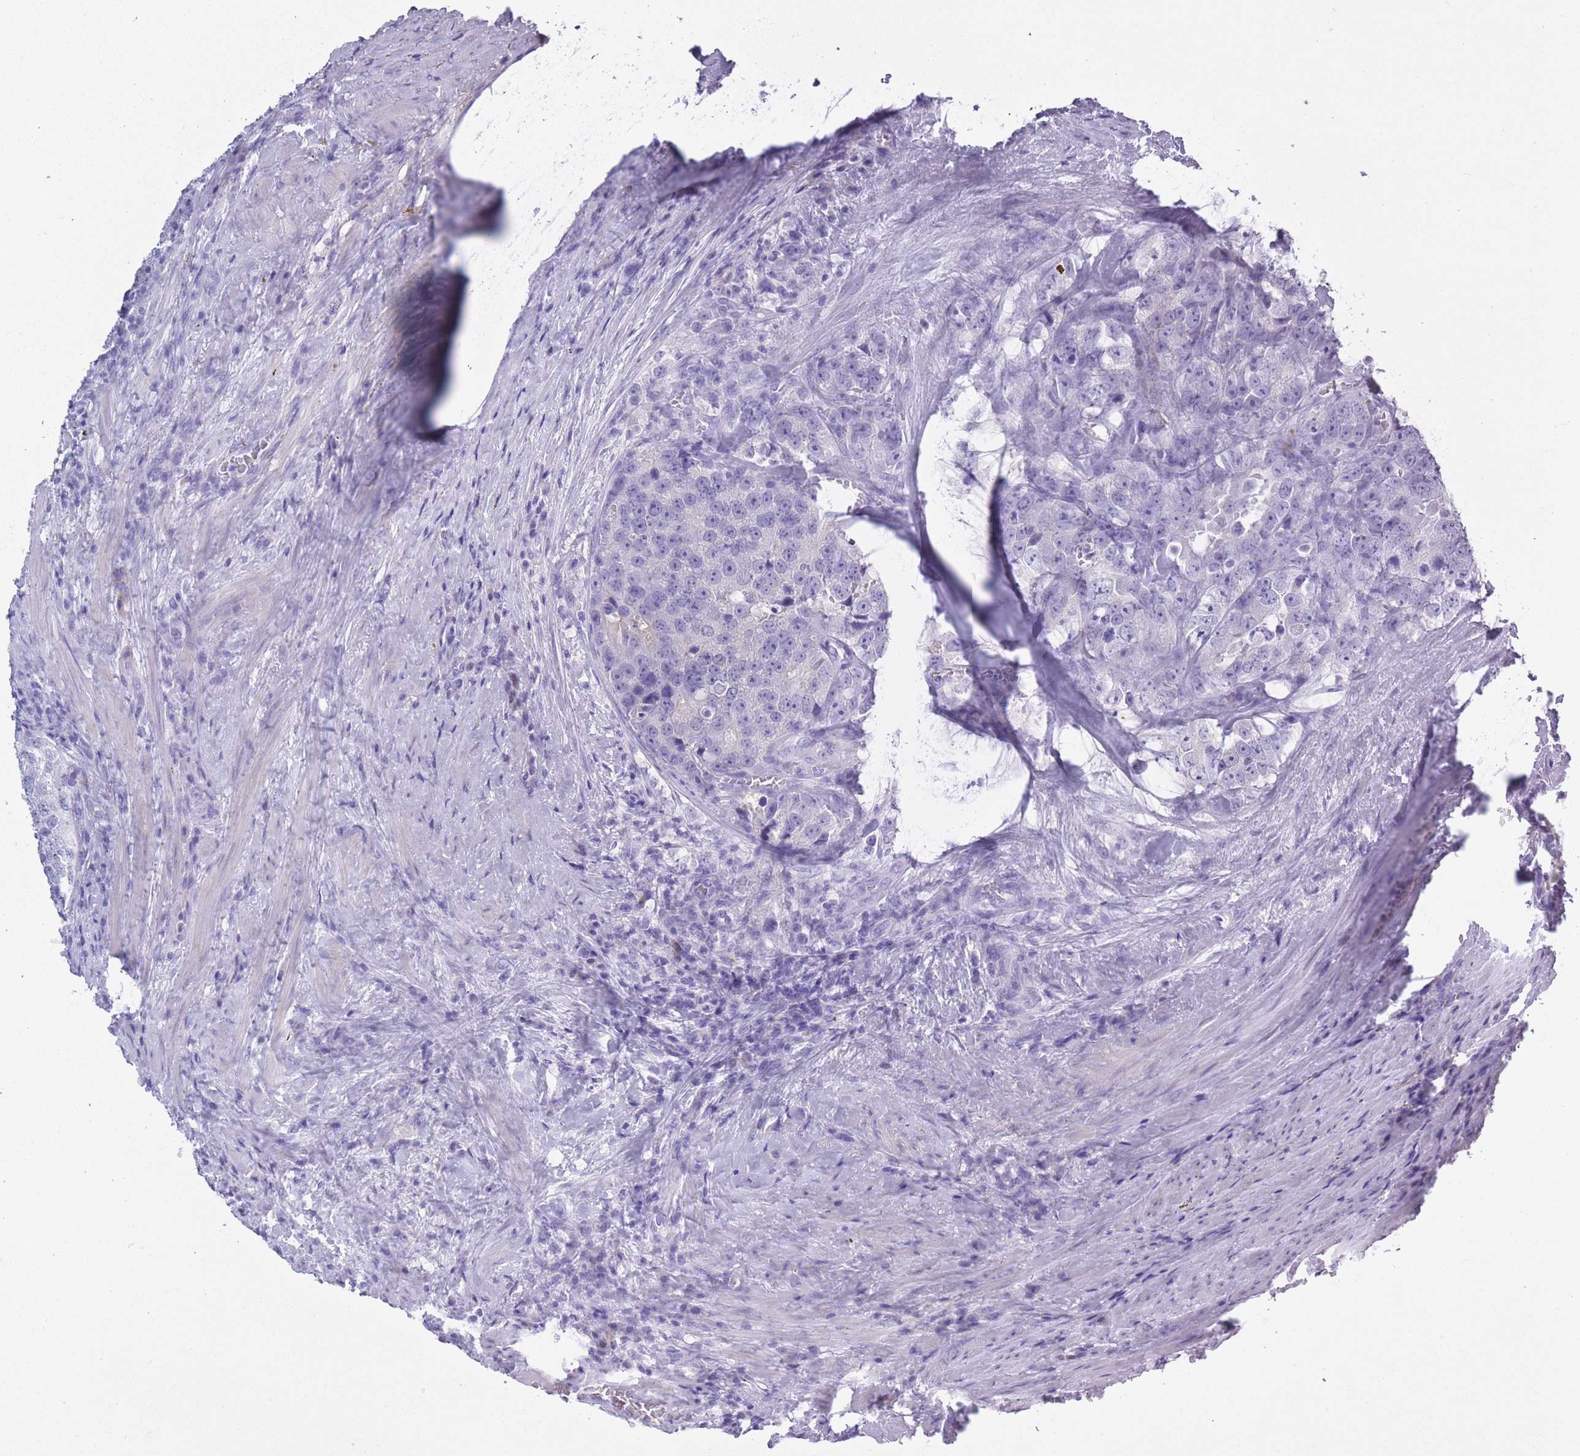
{"staining": {"intensity": "negative", "quantity": "none", "location": "none"}, "tissue": "prostate cancer", "cell_type": "Tumor cells", "image_type": "cancer", "snomed": [{"axis": "morphology", "description": "Adenocarcinoma, High grade"}, {"axis": "topography", "description": "Prostate"}], "caption": "Immunohistochemistry histopathology image of neoplastic tissue: human prostate adenocarcinoma (high-grade) stained with DAB exhibits no significant protein expression in tumor cells.", "gene": "OR7C1", "patient": {"sex": "male", "age": 71}}